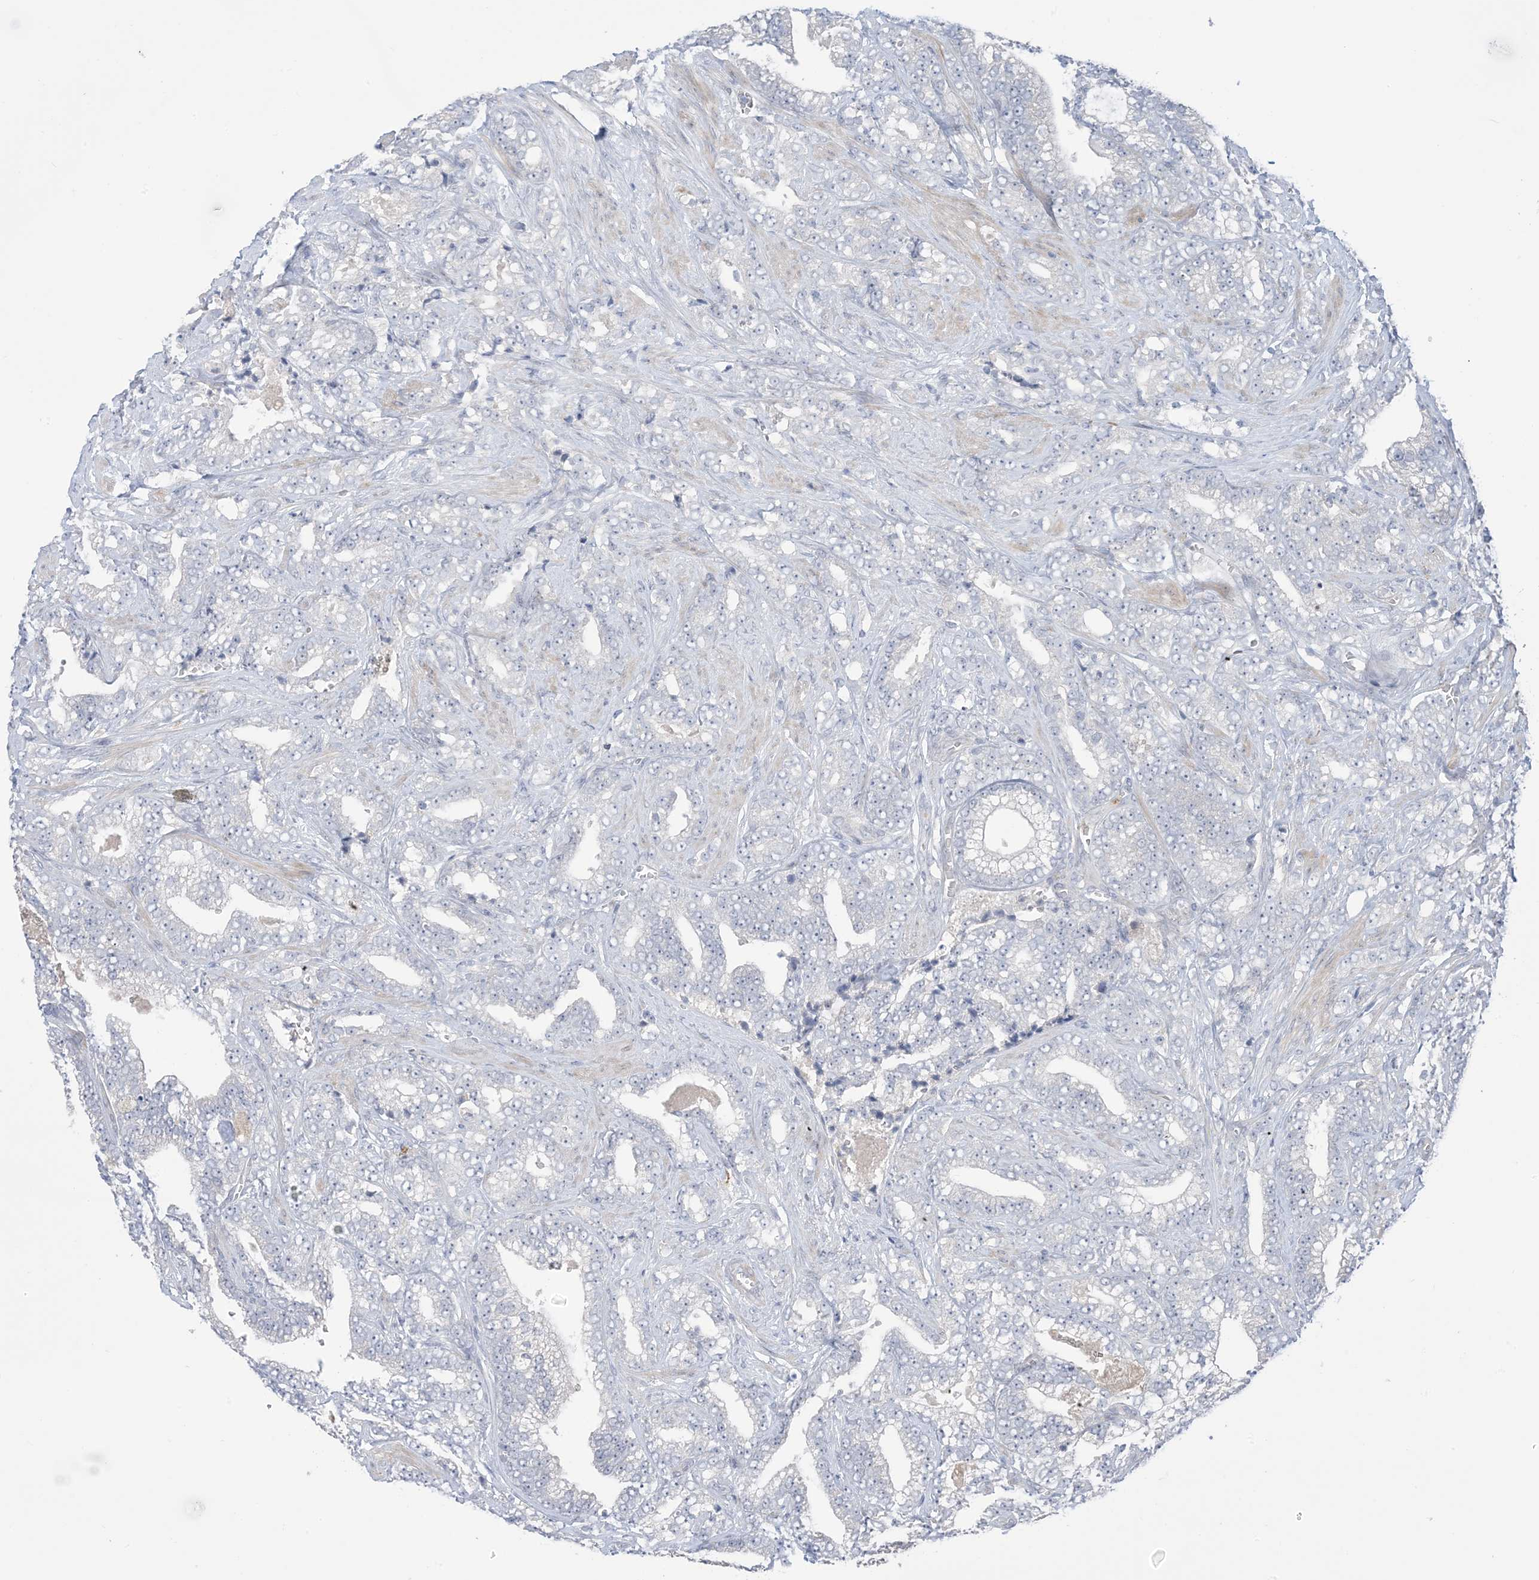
{"staining": {"intensity": "negative", "quantity": "none", "location": "none"}, "tissue": "prostate cancer", "cell_type": "Tumor cells", "image_type": "cancer", "snomed": [{"axis": "morphology", "description": "Adenocarcinoma, High grade"}, {"axis": "topography", "description": "Prostate and seminal vesicle, NOS"}], "caption": "Protein analysis of prostate cancer reveals no significant expression in tumor cells.", "gene": "TTYH1", "patient": {"sex": "male", "age": 67}}